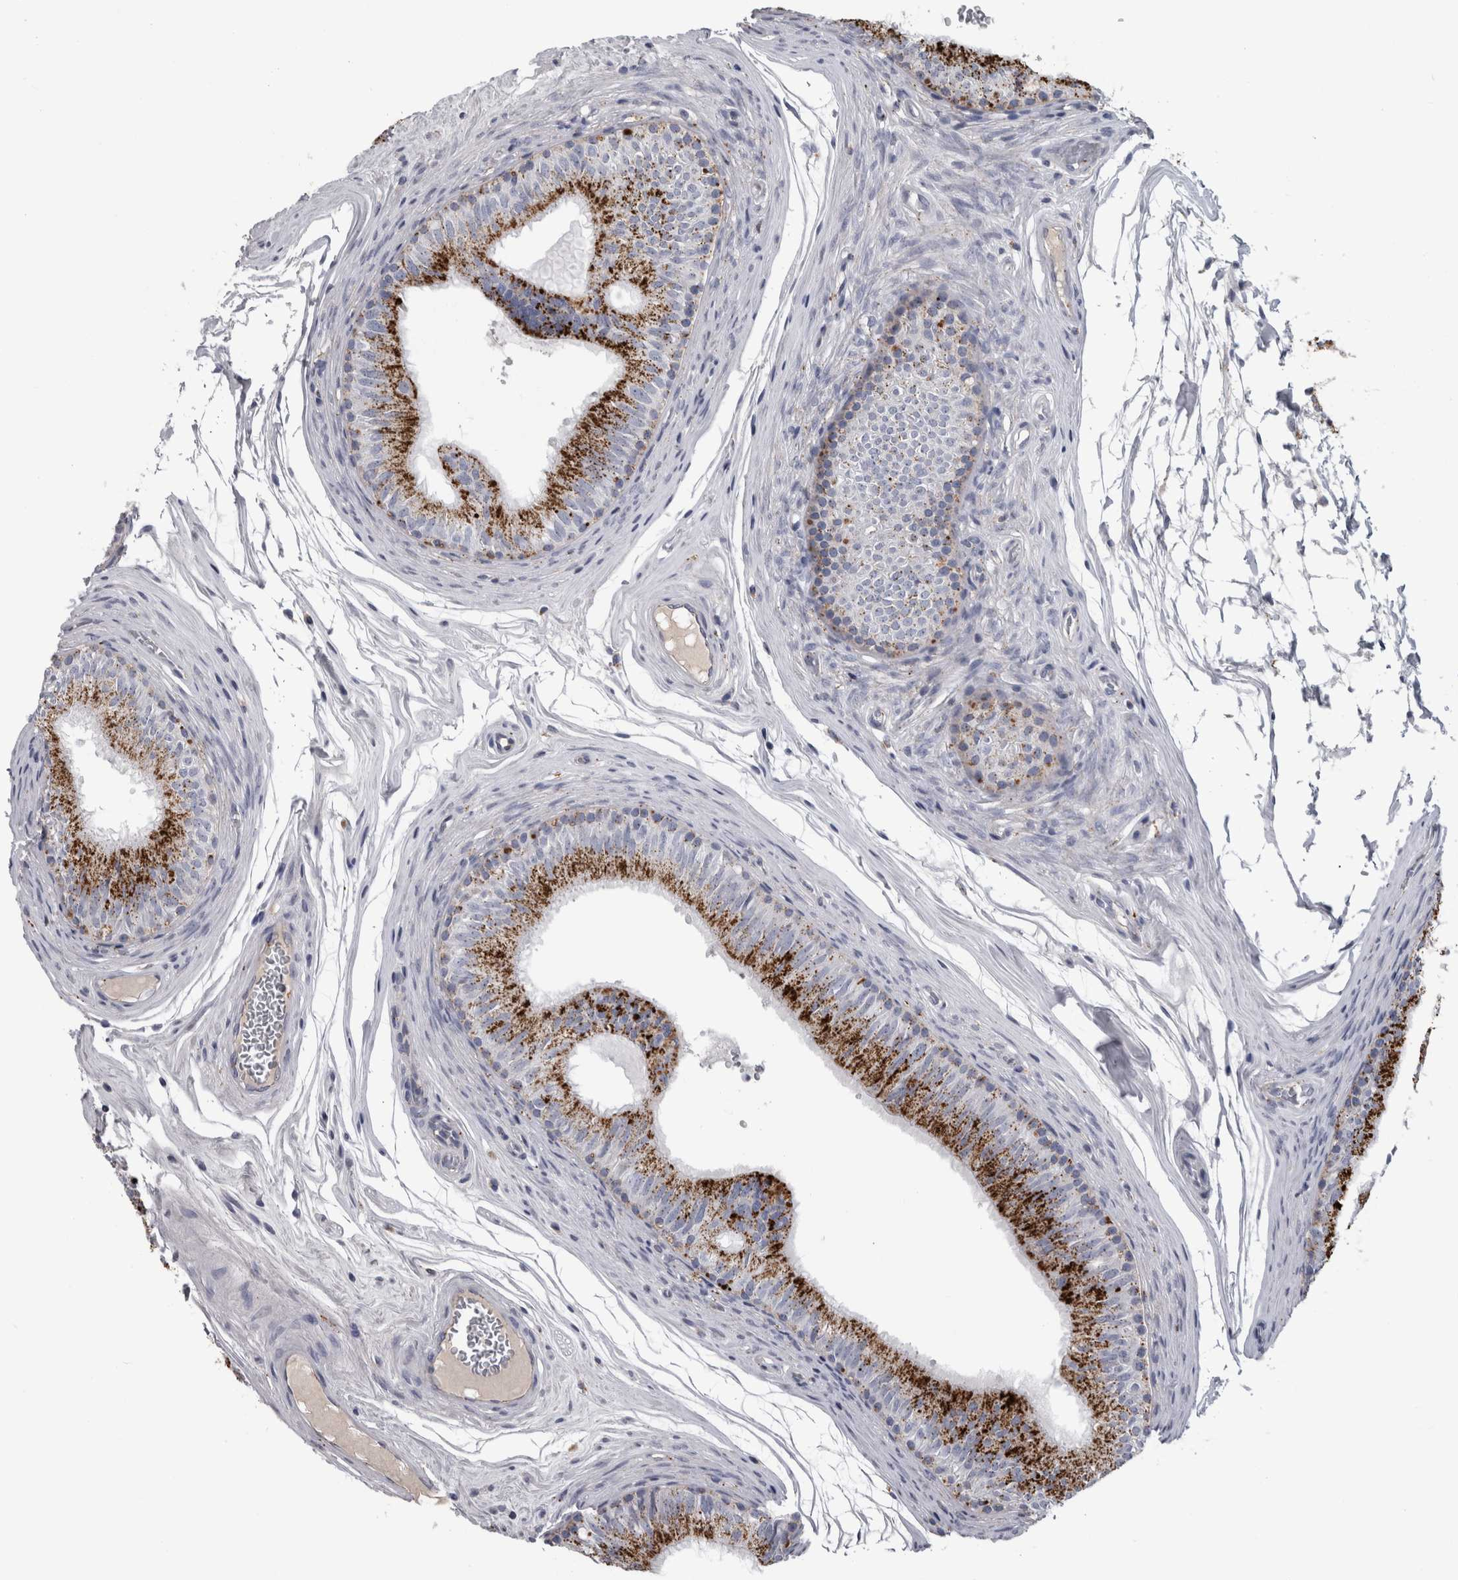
{"staining": {"intensity": "strong", "quantity": ">75%", "location": "cytoplasmic/membranous"}, "tissue": "epididymis", "cell_type": "Glandular cells", "image_type": "normal", "snomed": [{"axis": "morphology", "description": "Normal tissue, NOS"}, {"axis": "topography", "description": "Epididymis"}], "caption": "DAB (3,3'-diaminobenzidine) immunohistochemical staining of benign epididymis shows strong cytoplasmic/membranous protein expression in approximately >75% of glandular cells. The staining is performed using DAB brown chromogen to label protein expression. The nuclei are counter-stained blue using hematoxylin.", "gene": "DPP7", "patient": {"sex": "male", "age": 36}}